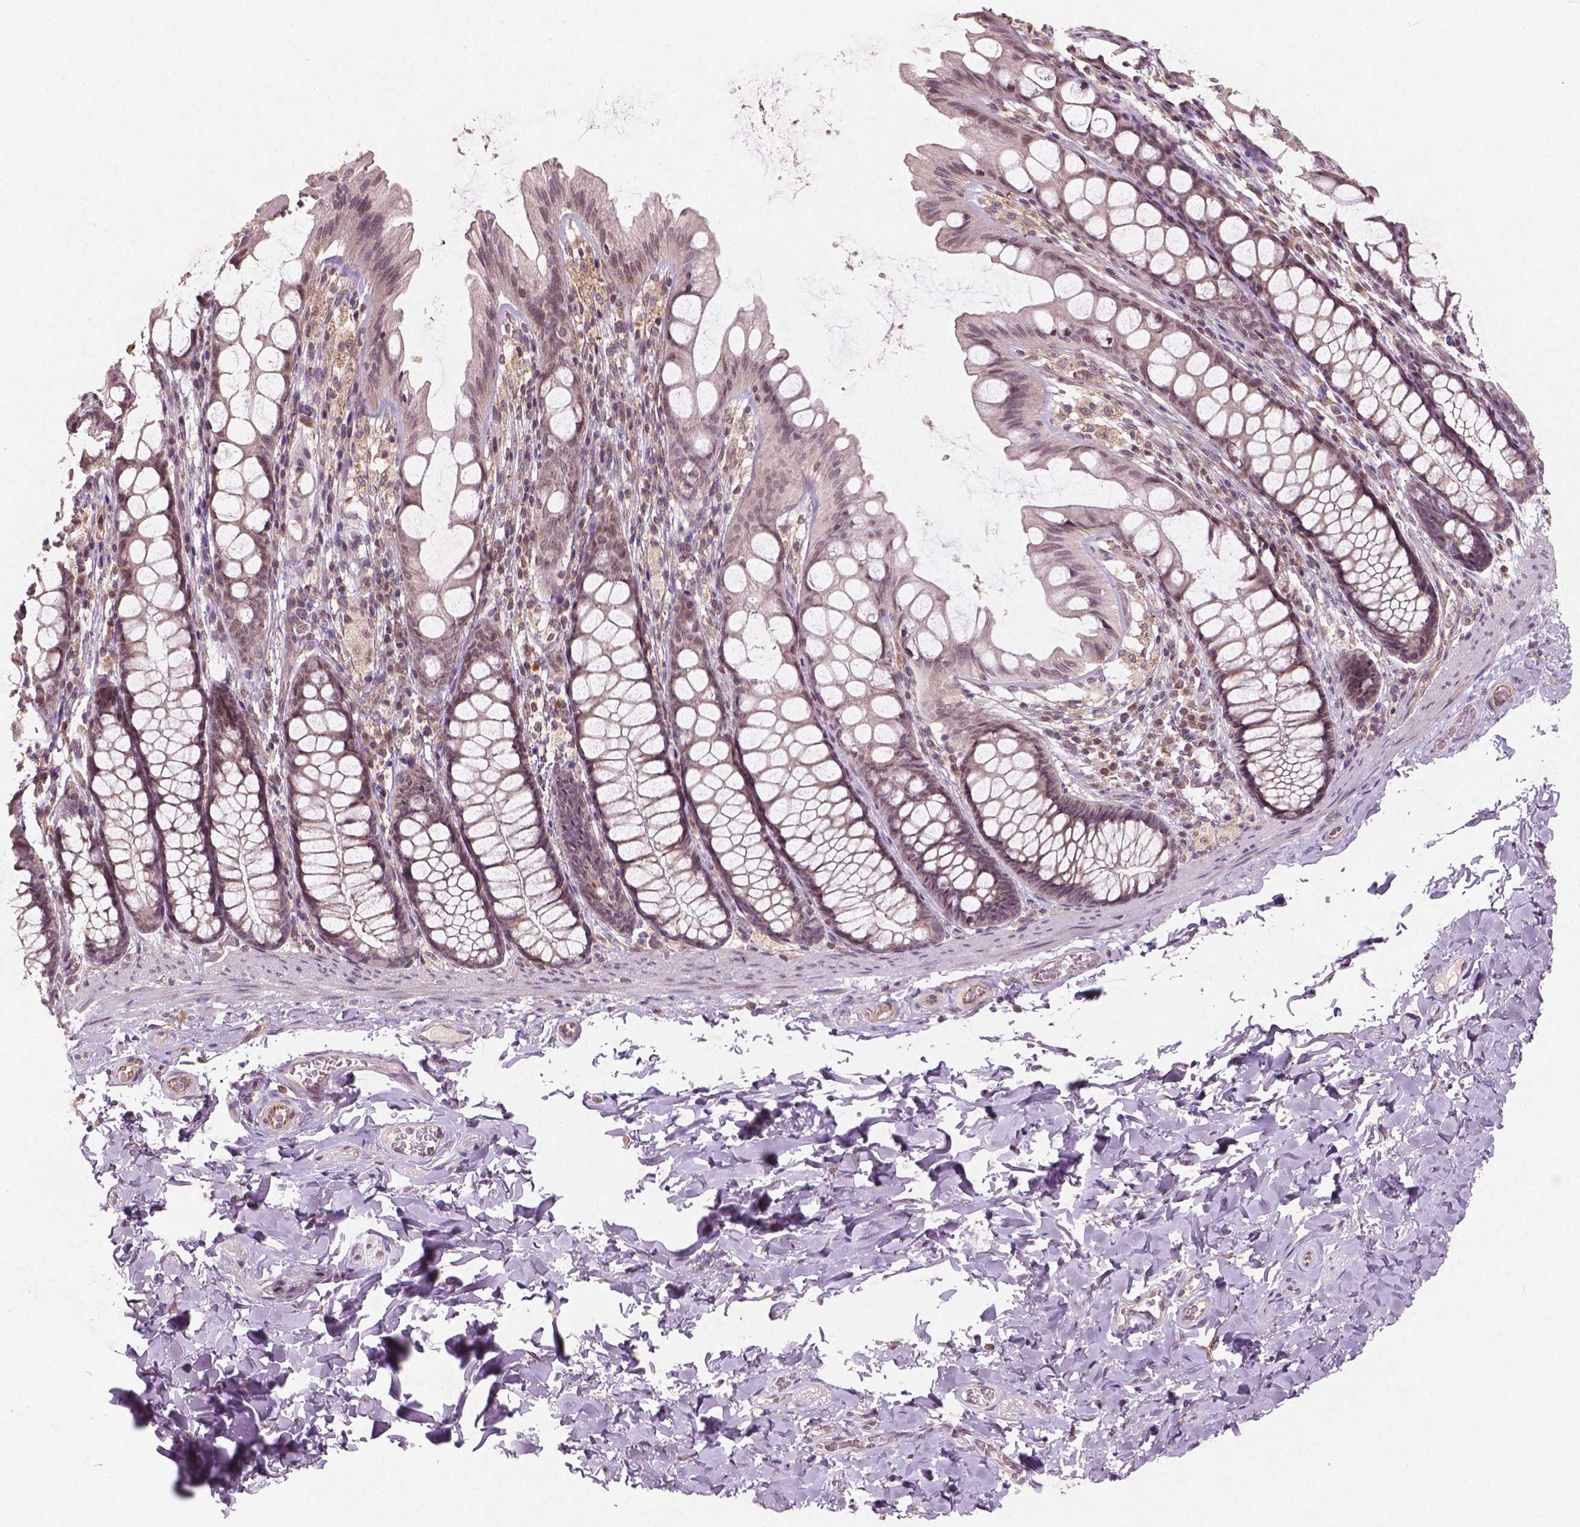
{"staining": {"intensity": "moderate", "quantity": "<25%", "location": "cytoplasmic/membranous"}, "tissue": "colon", "cell_type": "Endothelial cells", "image_type": "normal", "snomed": [{"axis": "morphology", "description": "Normal tissue, NOS"}, {"axis": "topography", "description": "Colon"}], "caption": "Immunohistochemistry image of normal colon stained for a protein (brown), which demonstrates low levels of moderate cytoplasmic/membranous positivity in approximately <25% of endothelial cells.", "gene": "SMAD2", "patient": {"sex": "male", "age": 47}}